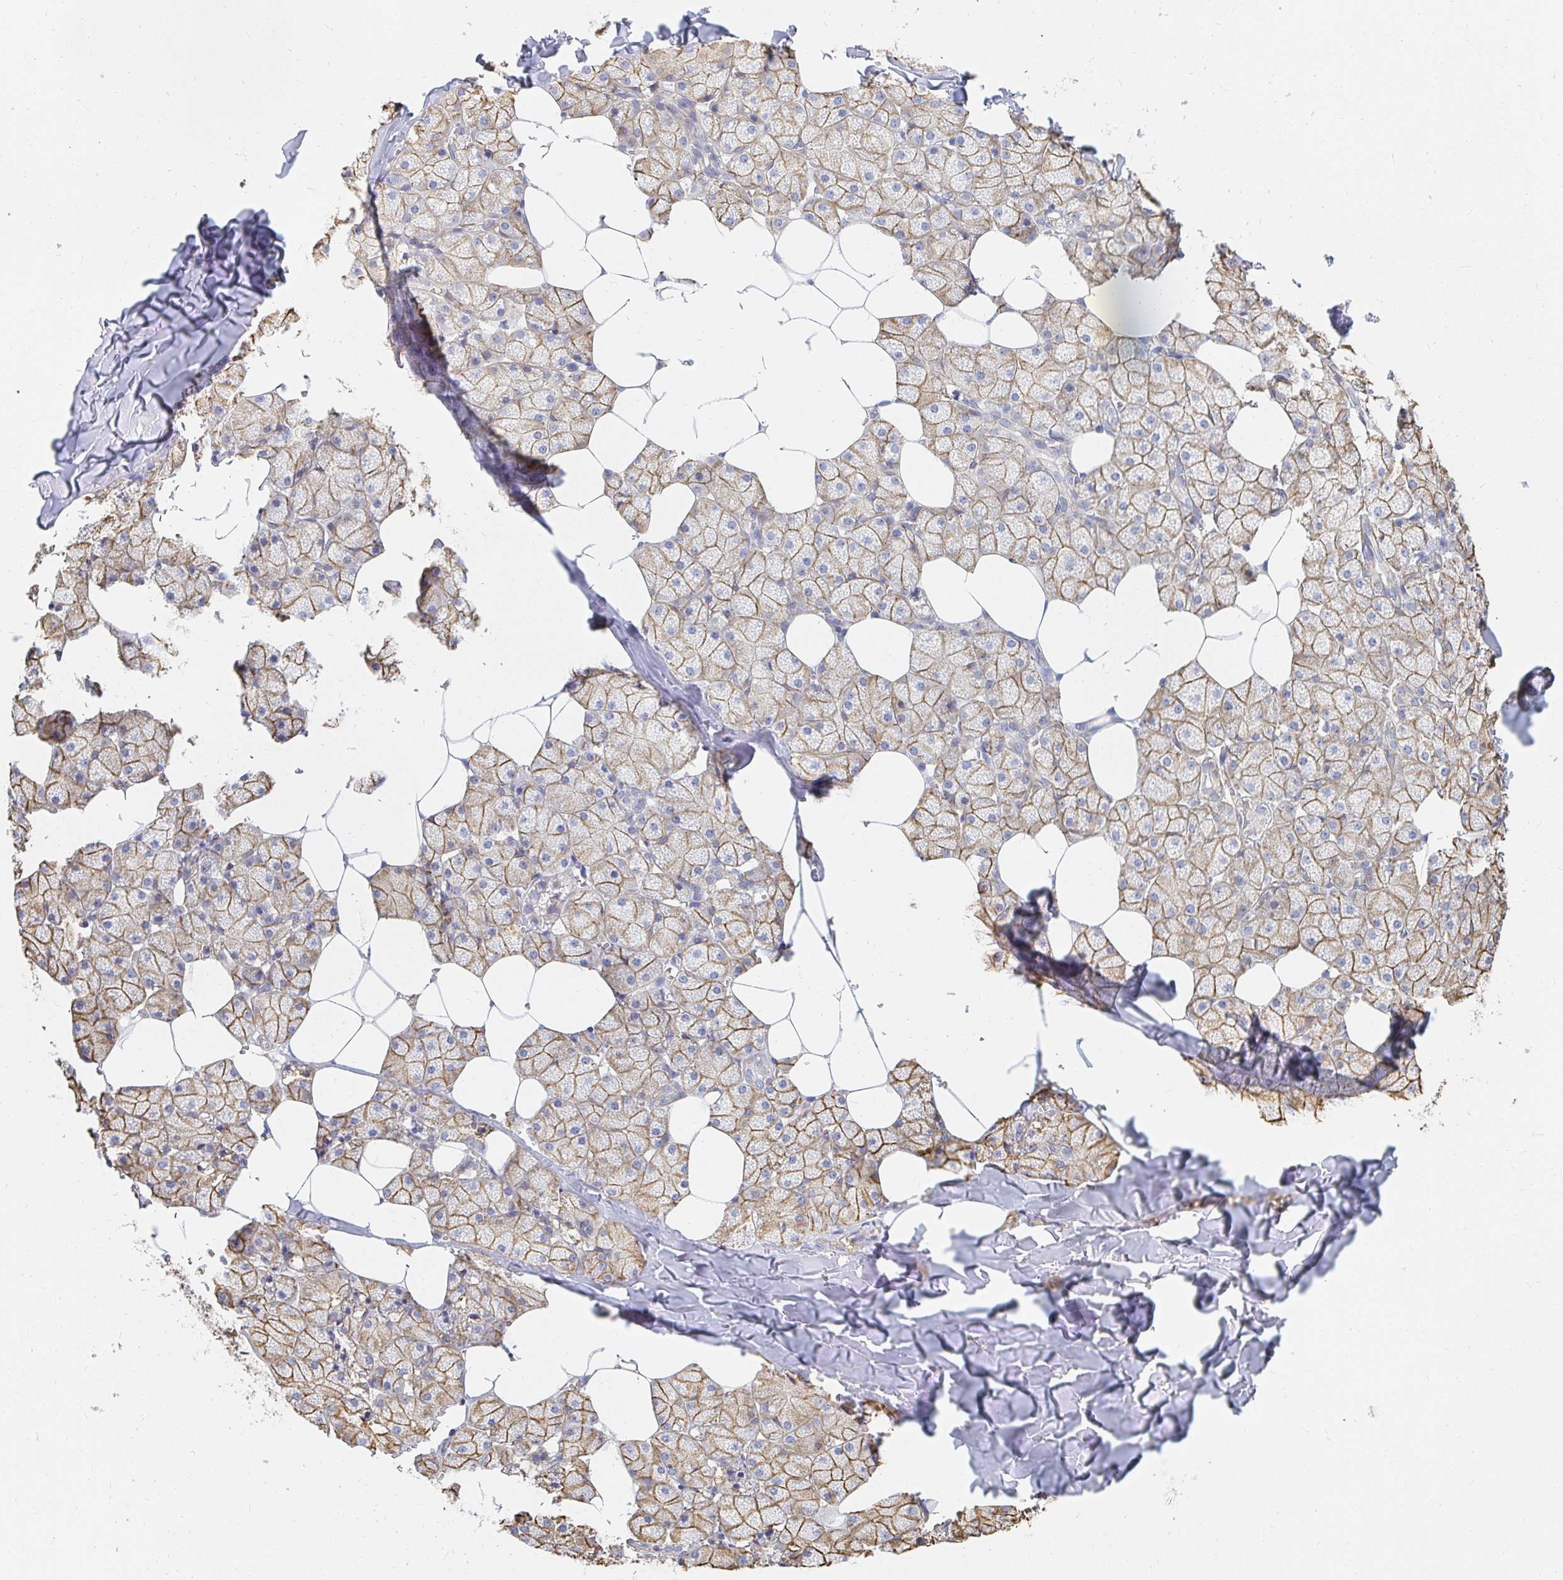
{"staining": {"intensity": "moderate", "quantity": ">75%", "location": "cytoplasmic/membranous"}, "tissue": "salivary gland", "cell_type": "Glandular cells", "image_type": "normal", "snomed": [{"axis": "morphology", "description": "Normal tissue, NOS"}, {"axis": "topography", "description": "Salivary gland"}, {"axis": "topography", "description": "Peripheral nerve tissue"}], "caption": "Protein expression analysis of benign salivary gland shows moderate cytoplasmic/membranous expression in about >75% of glandular cells.", "gene": "TSPAN19", "patient": {"sex": "male", "age": 38}}